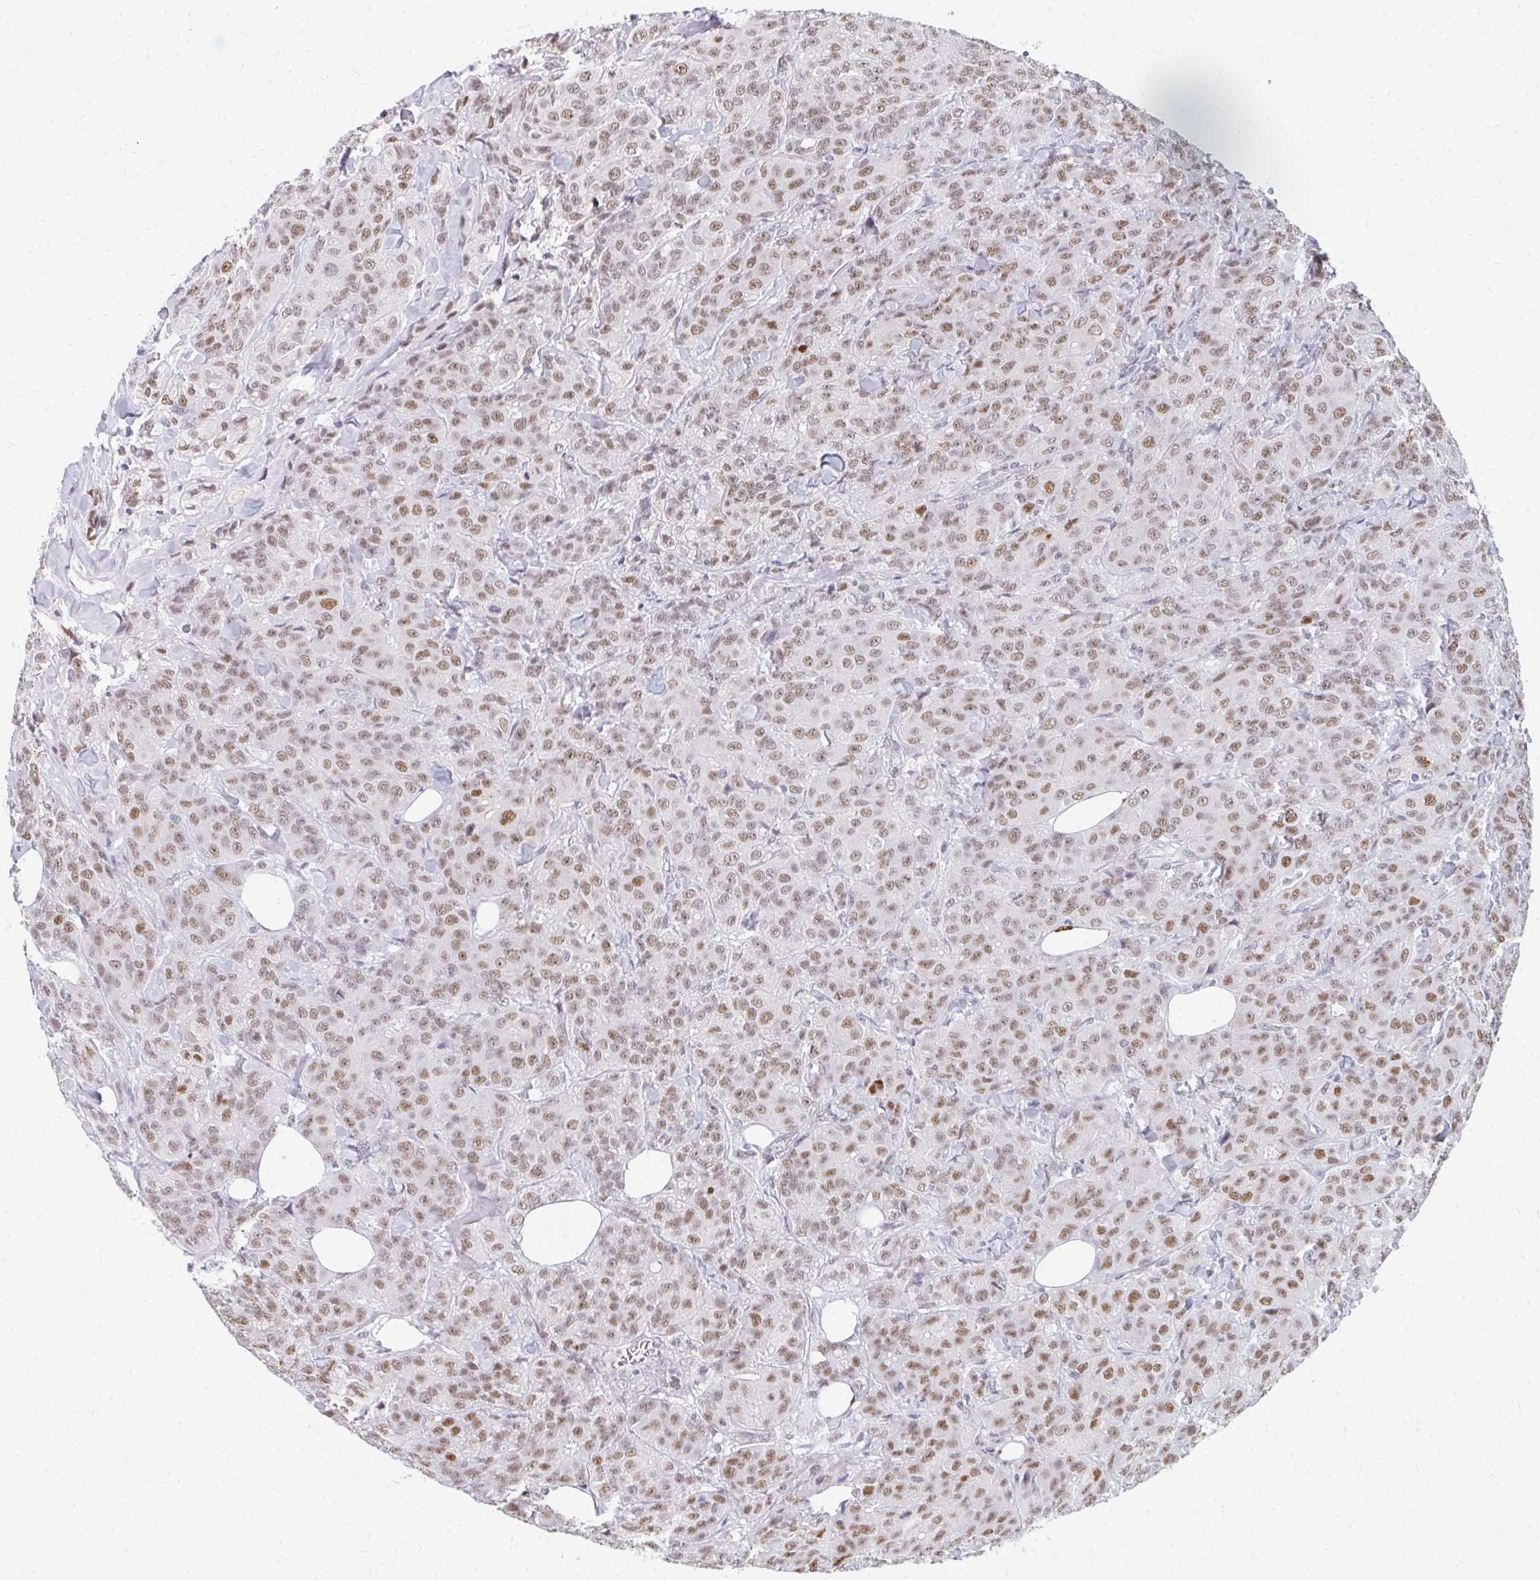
{"staining": {"intensity": "moderate", "quantity": ">75%", "location": "nuclear"}, "tissue": "breast cancer", "cell_type": "Tumor cells", "image_type": "cancer", "snomed": [{"axis": "morphology", "description": "Normal tissue, NOS"}, {"axis": "morphology", "description": "Duct carcinoma"}, {"axis": "topography", "description": "Breast"}], "caption": "Protein analysis of breast intraductal carcinoma tissue exhibits moderate nuclear staining in approximately >75% of tumor cells. (Brightfield microscopy of DAB IHC at high magnification).", "gene": "PLK3", "patient": {"sex": "female", "age": 43}}